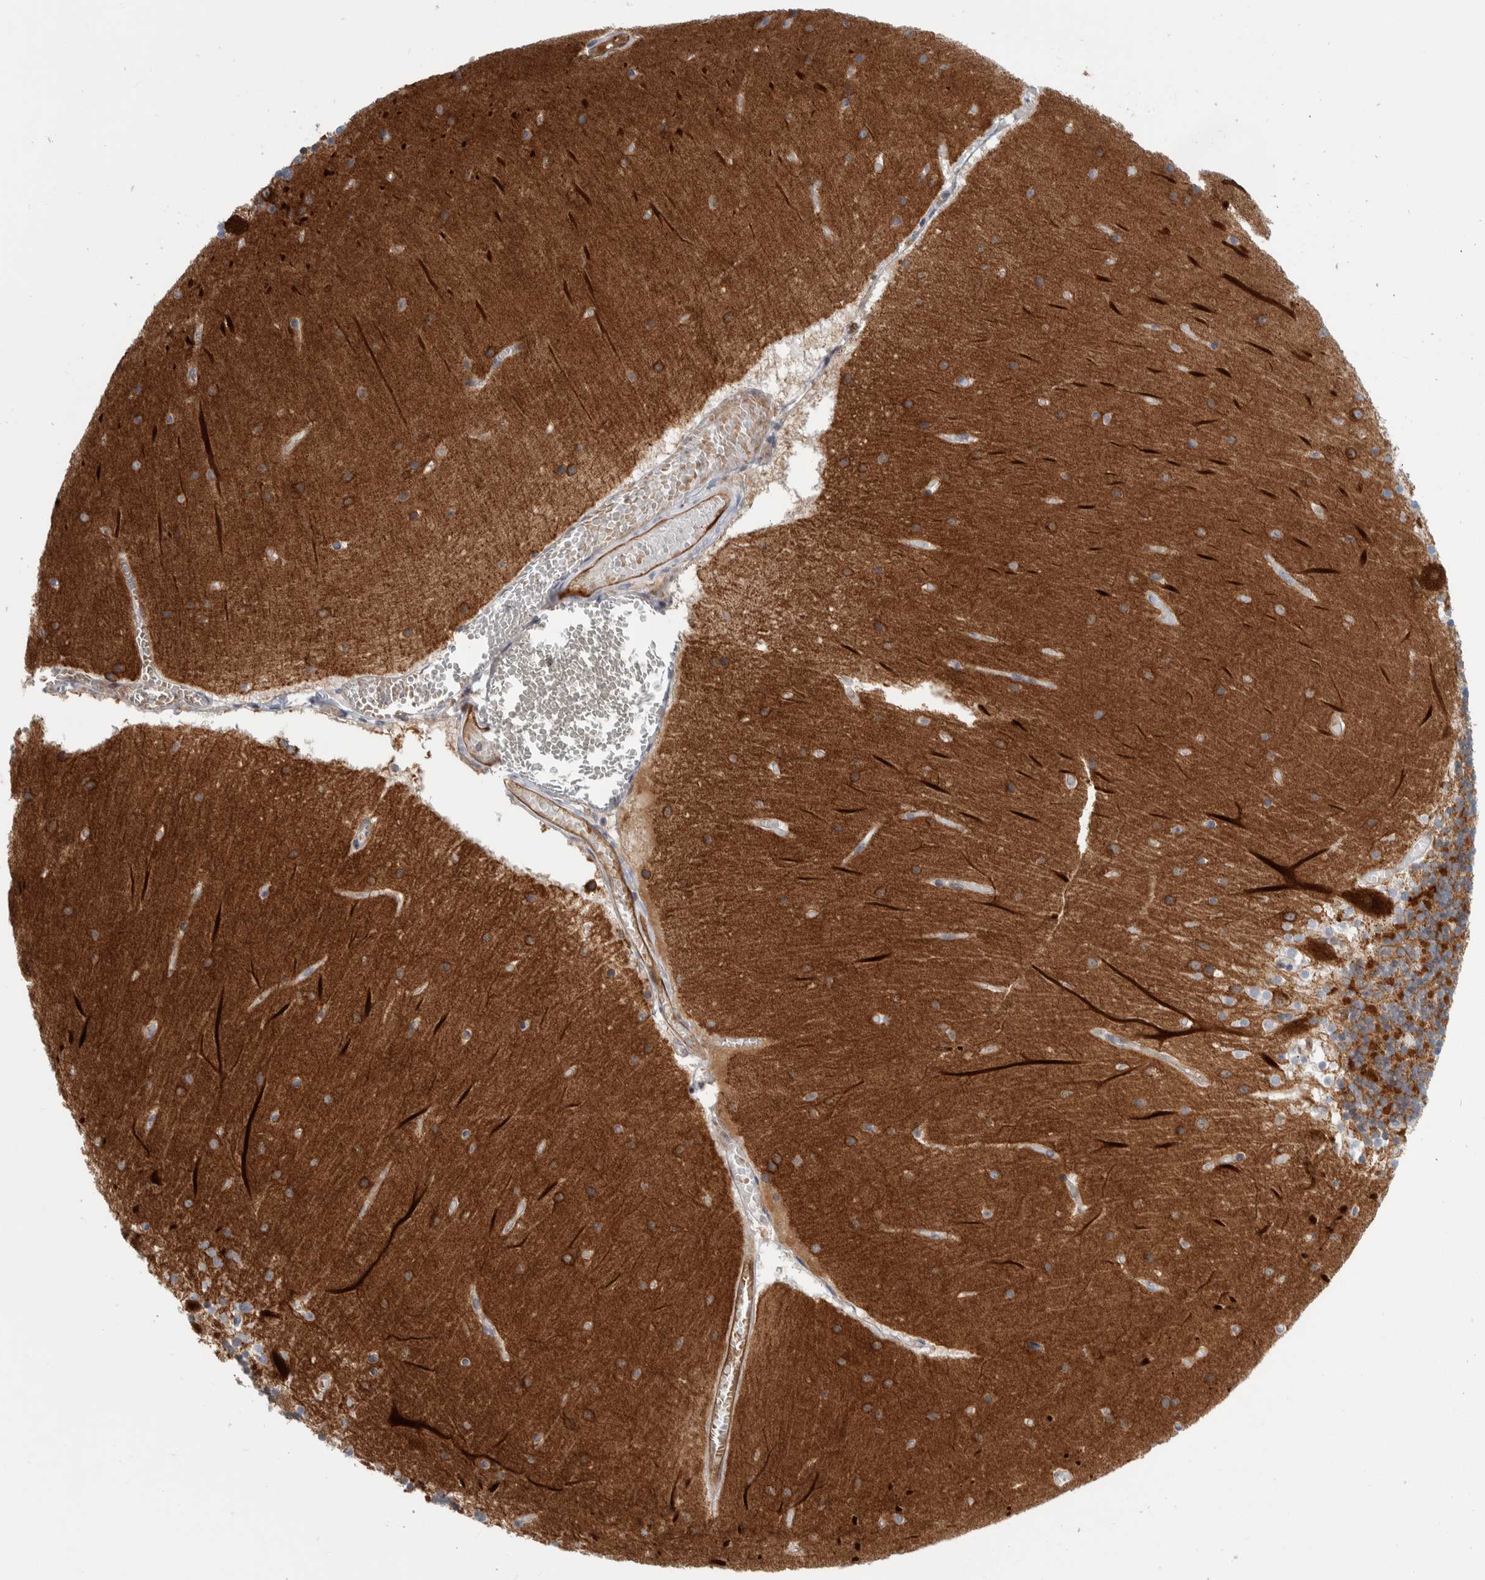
{"staining": {"intensity": "strong", "quantity": "25%-75%", "location": "cytoplasmic/membranous"}, "tissue": "cerebellum", "cell_type": "Cells in granular layer", "image_type": "normal", "snomed": [{"axis": "morphology", "description": "Normal tissue, NOS"}, {"axis": "topography", "description": "Cerebellum"}], "caption": "Protein staining of normal cerebellum displays strong cytoplasmic/membranous staining in about 25%-75% of cells in granular layer.", "gene": "MSL1", "patient": {"sex": "female", "age": 28}}